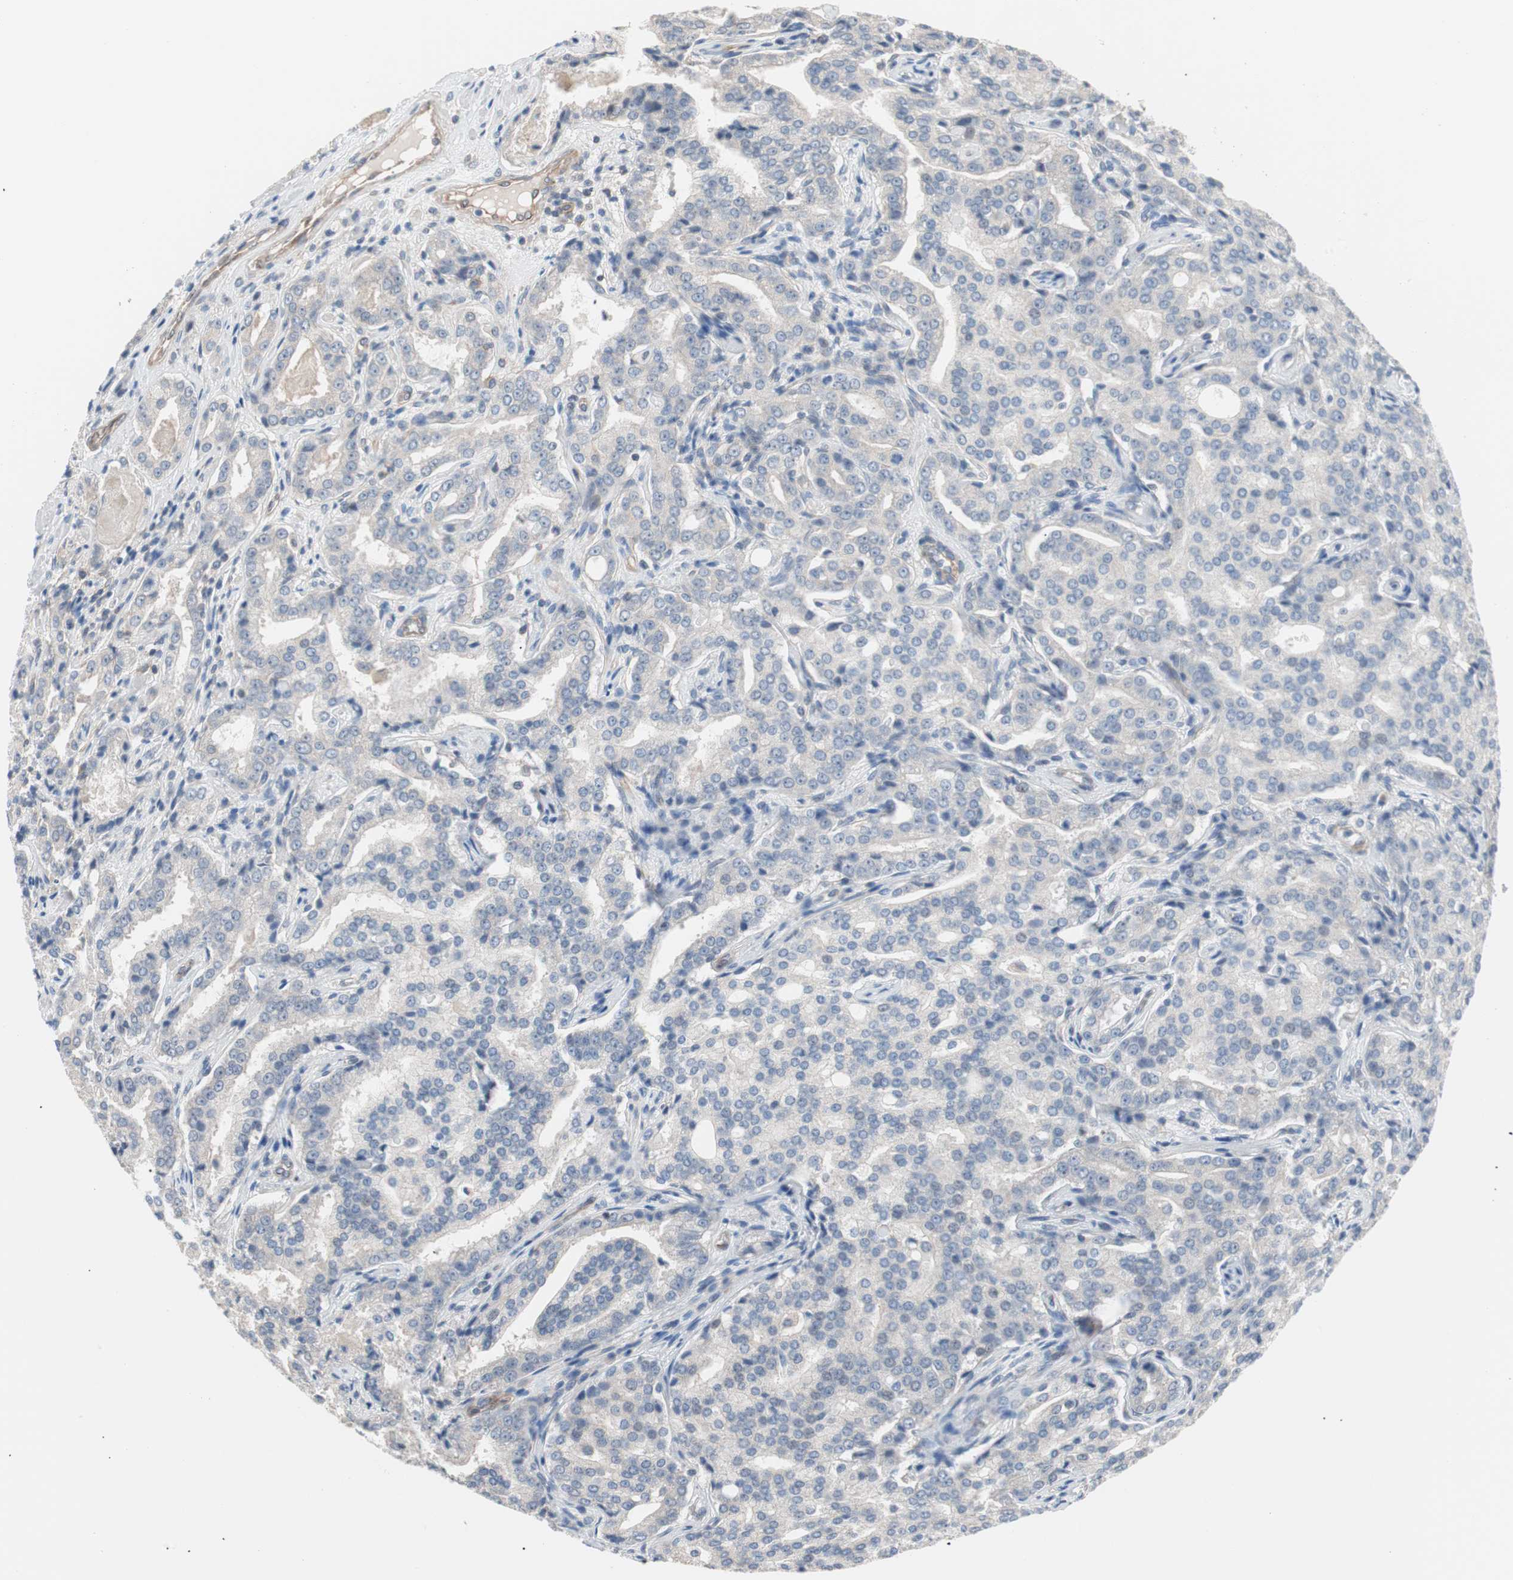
{"staining": {"intensity": "negative", "quantity": "none", "location": "none"}, "tissue": "prostate cancer", "cell_type": "Tumor cells", "image_type": "cancer", "snomed": [{"axis": "morphology", "description": "Adenocarcinoma, High grade"}, {"axis": "topography", "description": "Prostate"}], "caption": "An immunohistochemistry (IHC) micrograph of prostate adenocarcinoma (high-grade) is shown. There is no staining in tumor cells of prostate adenocarcinoma (high-grade). (Immunohistochemistry, brightfield microscopy, high magnification).", "gene": "SMG1", "patient": {"sex": "male", "age": 72}}